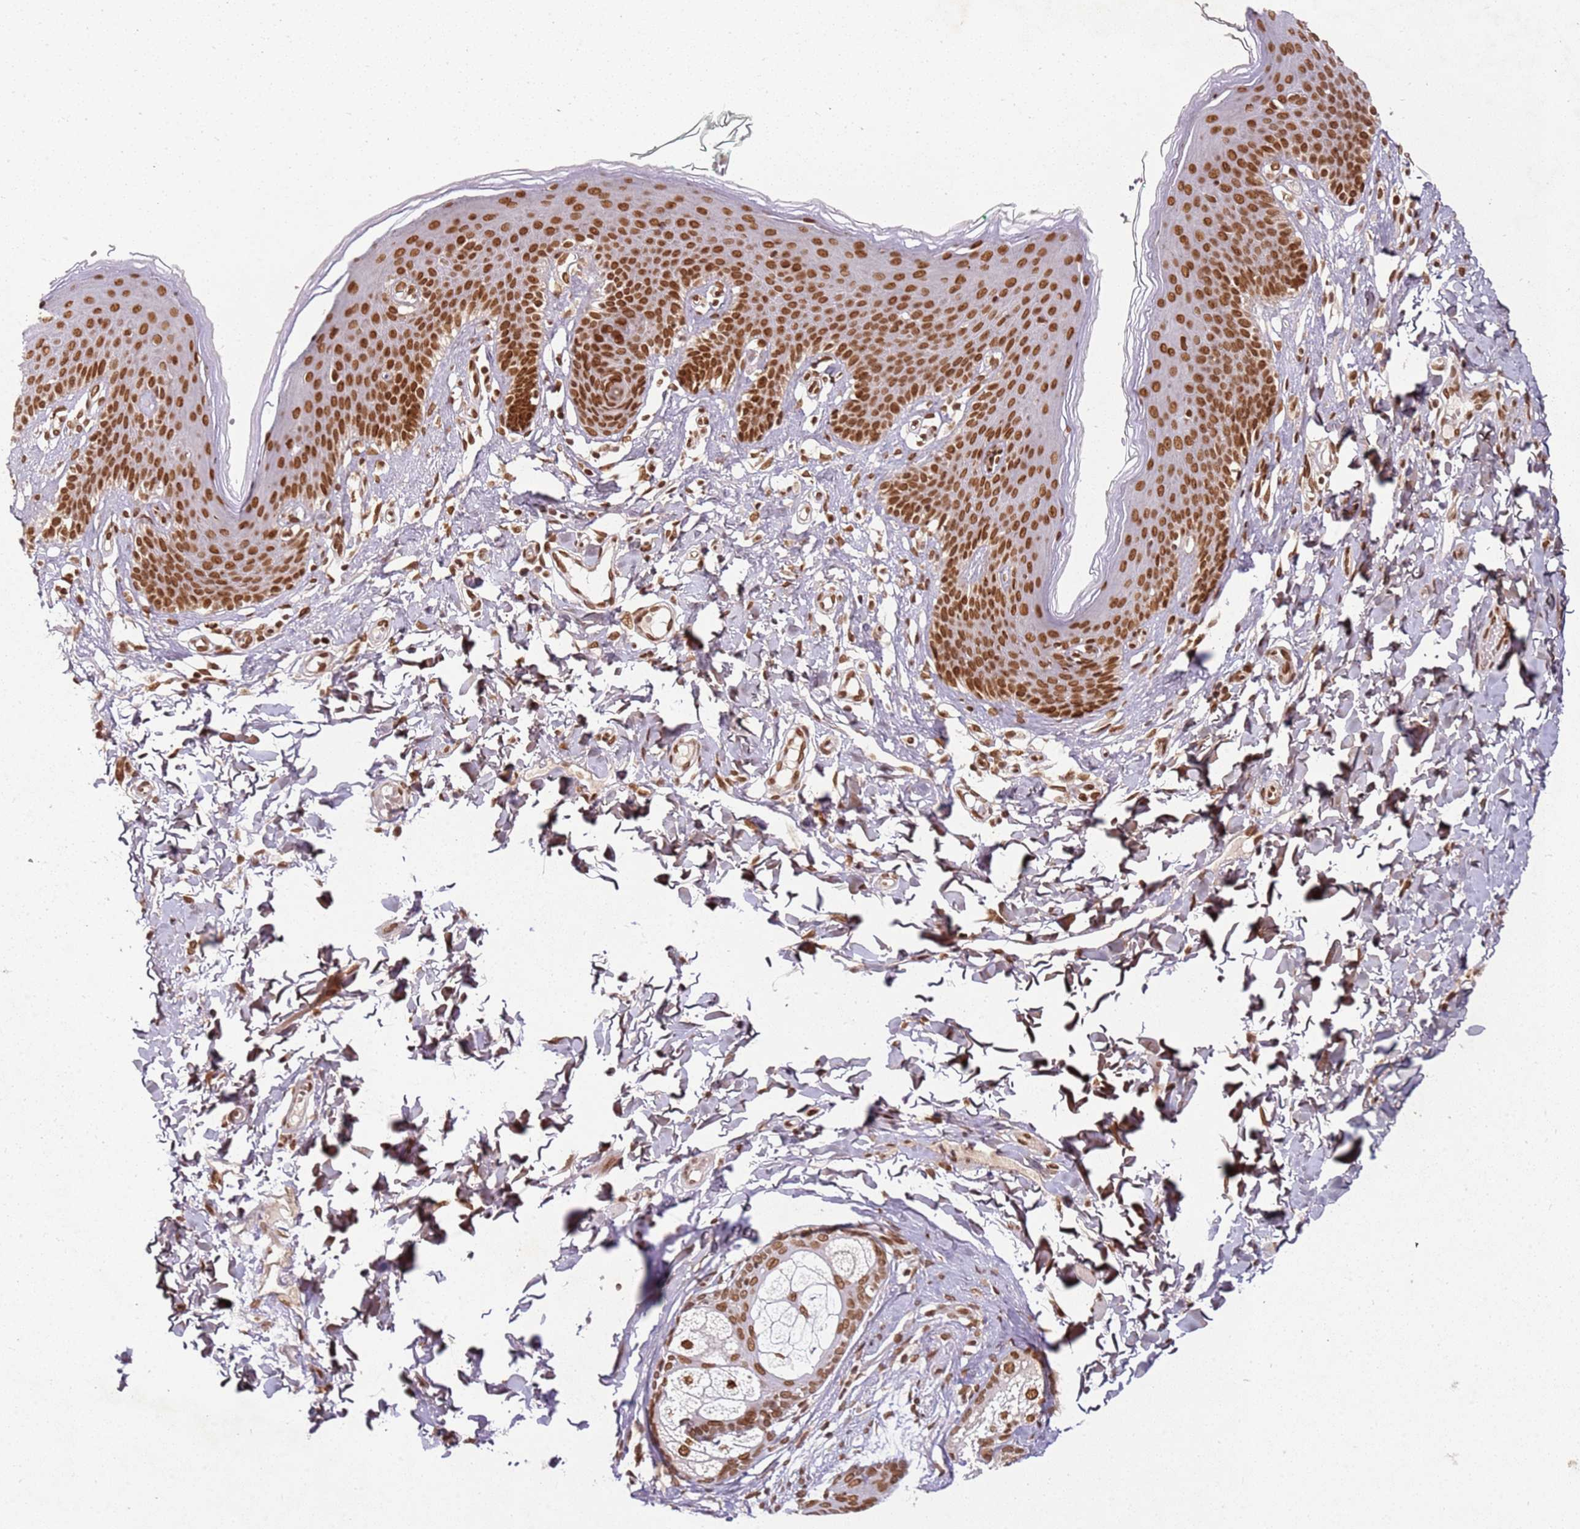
{"staining": {"intensity": "strong", "quantity": ">75%", "location": "nuclear"}, "tissue": "skin", "cell_type": "Epidermal cells", "image_type": "normal", "snomed": [{"axis": "morphology", "description": "Normal tissue, NOS"}, {"axis": "topography", "description": "Vulva"}], "caption": "A photomicrograph of human skin stained for a protein shows strong nuclear brown staining in epidermal cells. (DAB (3,3'-diaminobenzidine) = brown stain, brightfield microscopy at high magnification).", "gene": "TENT4A", "patient": {"sex": "female", "age": 66}}